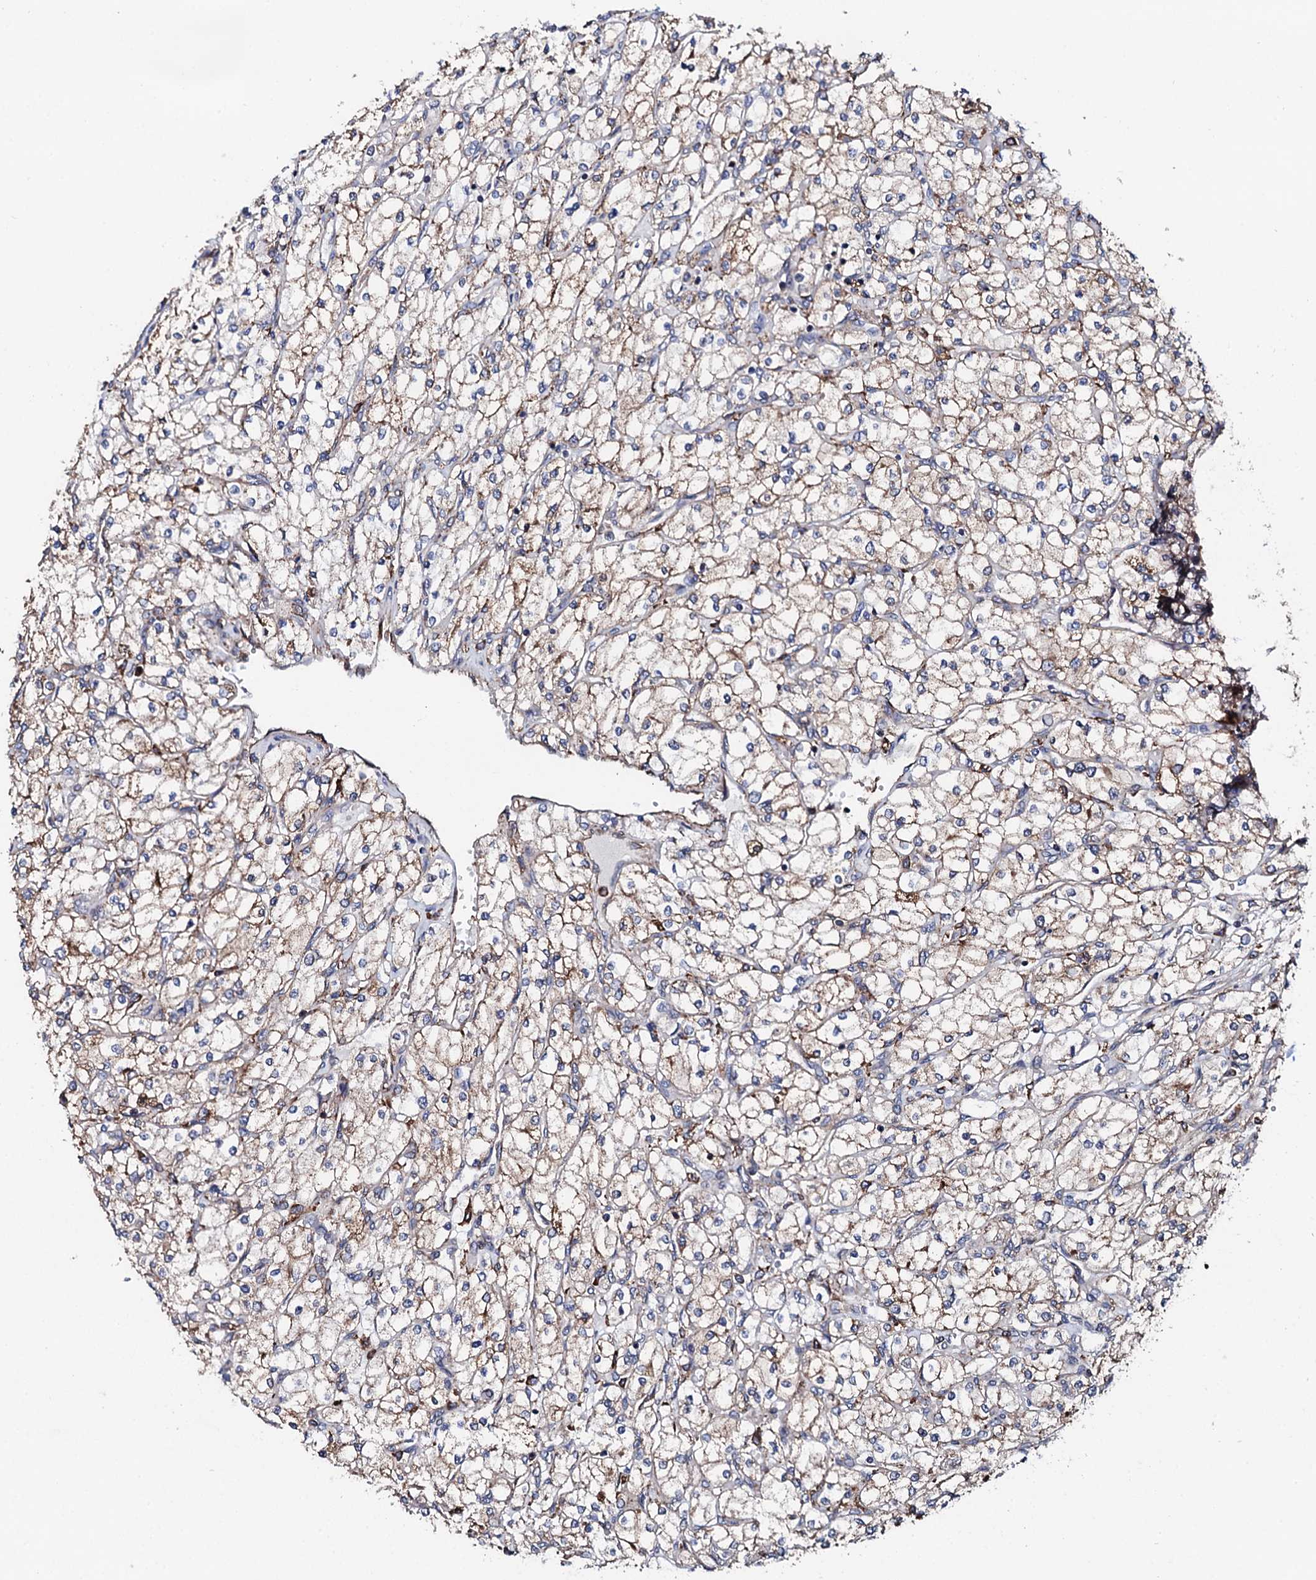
{"staining": {"intensity": "weak", "quantity": "25%-75%", "location": "cytoplasmic/membranous"}, "tissue": "renal cancer", "cell_type": "Tumor cells", "image_type": "cancer", "snomed": [{"axis": "morphology", "description": "Adenocarcinoma, NOS"}, {"axis": "topography", "description": "Kidney"}], "caption": "A brown stain shows weak cytoplasmic/membranous expression of a protein in renal cancer (adenocarcinoma) tumor cells.", "gene": "EDC3", "patient": {"sex": "male", "age": 80}}